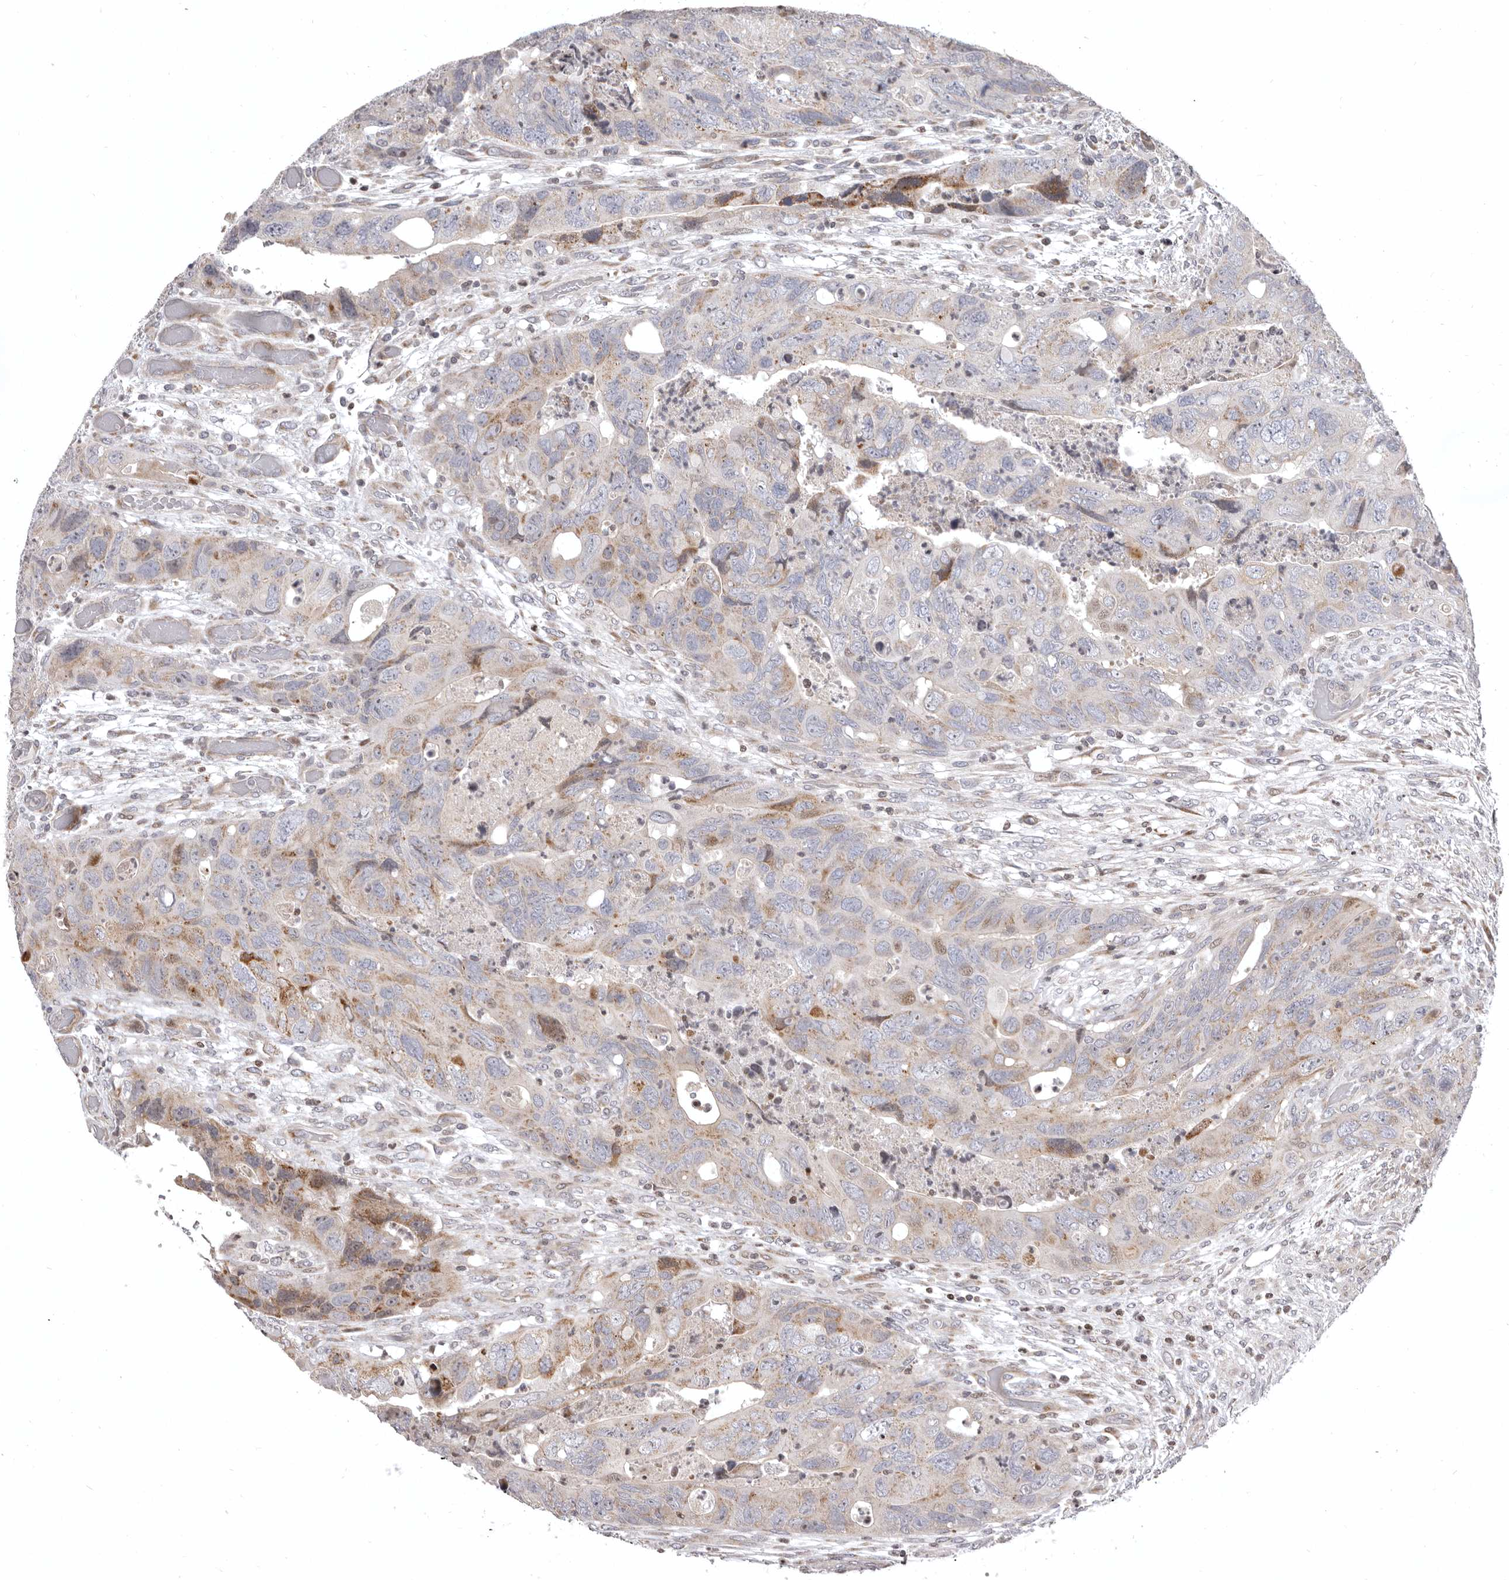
{"staining": {"intensity": "moderate", "quantity": "<25%", "location": "cytoplasmic/membranous,nuclear"}, "tissue": "colorectal cancer", "cell_type": "Tumor cells", "image_type": "cancer", "snomed": [{"axis": "morphology", "description": "Adenocarcinoma, NOS"}, {"axis": "topography", "description": "Rectum"}], "caption": "Human adenocarcinoma (colorectal) stained with a brown dye demonstrates moderate cytoplasmic/membranous and nuclear positive expression in approximately <25% of tumor cells.", "gene": "AZIN1", "patient": {"sex": "male", "age": 63}}